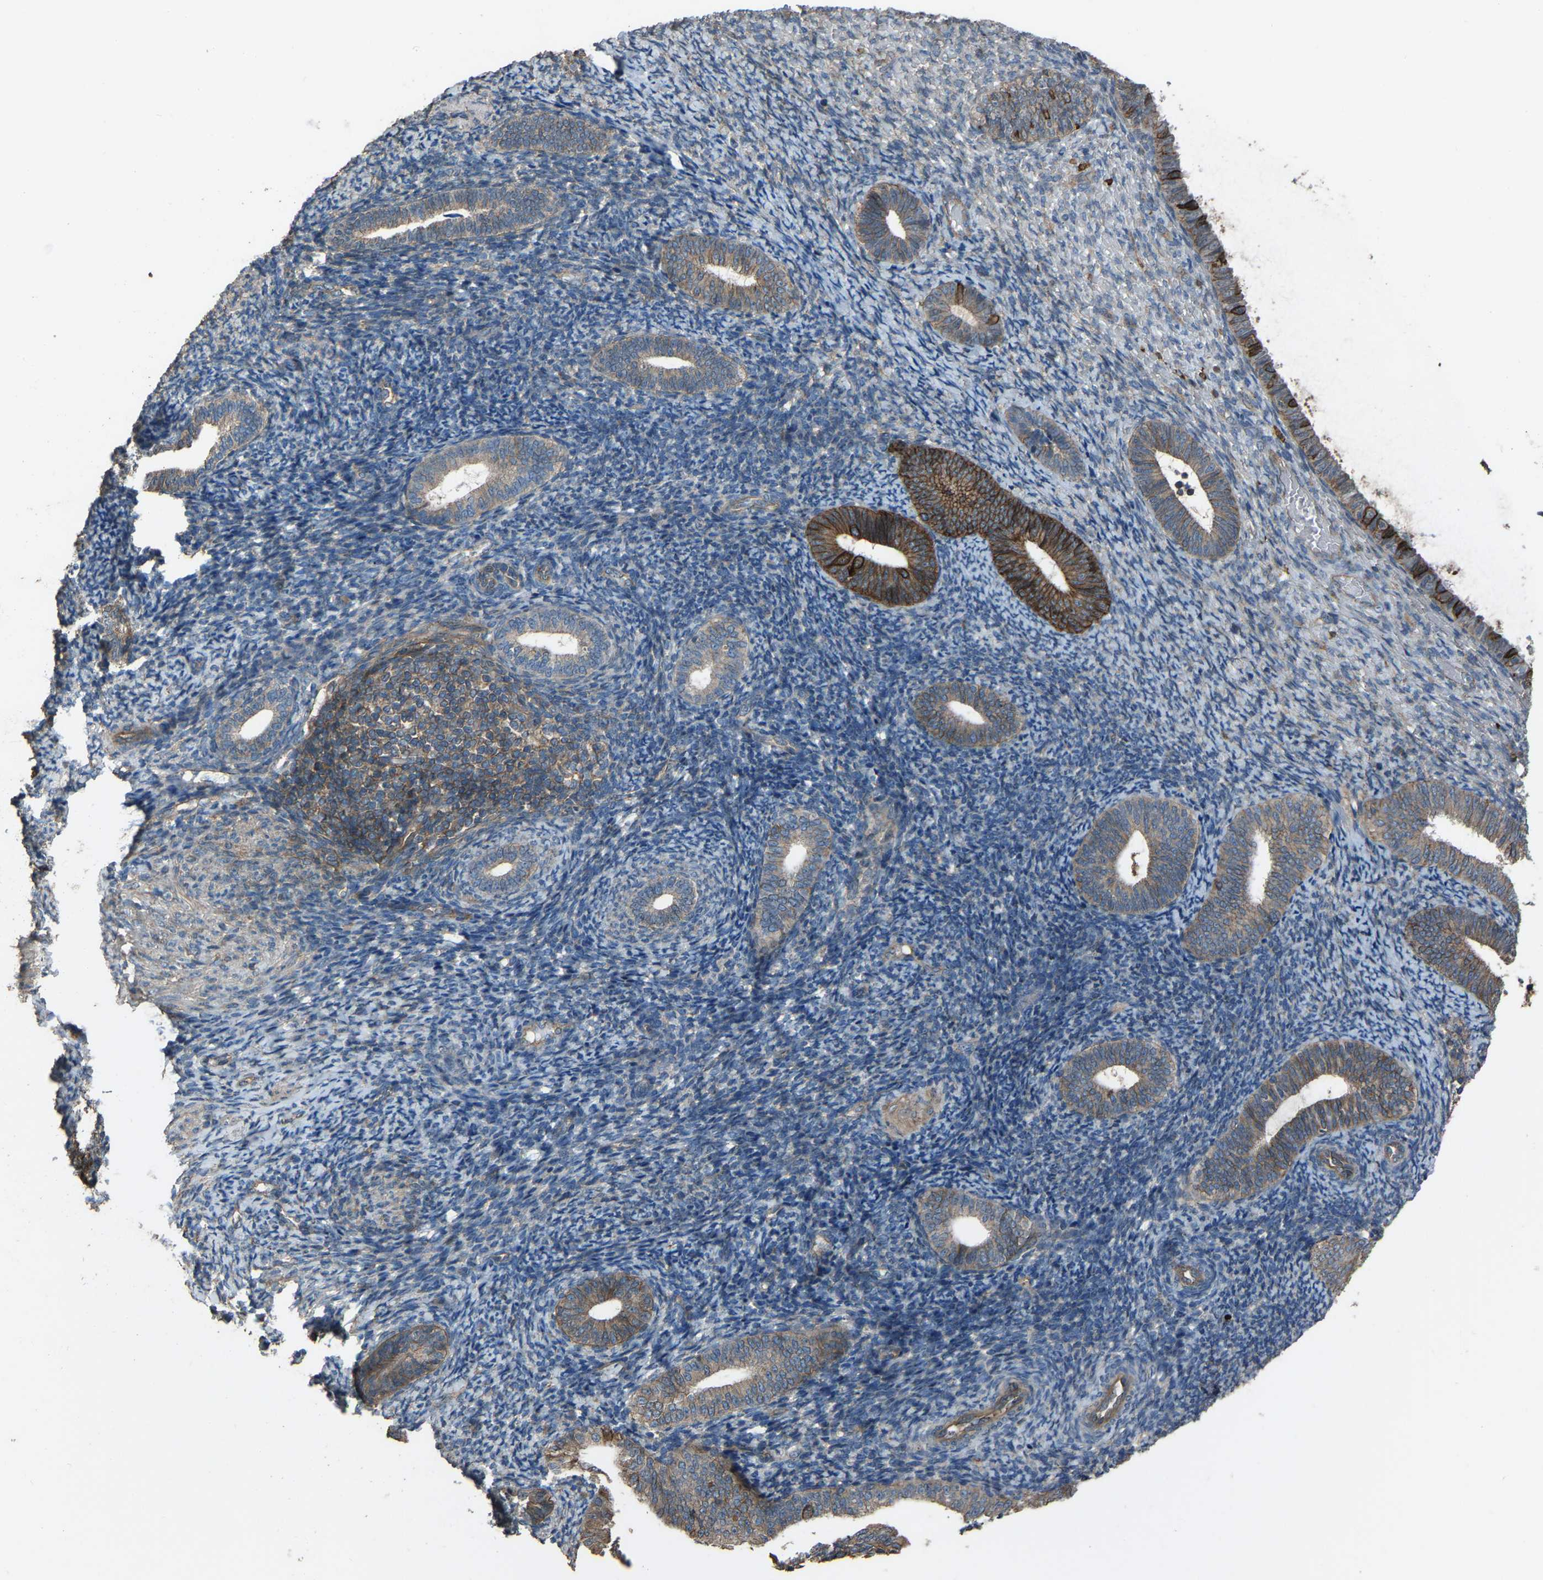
{"staining": {"intensity": "weak", "quantity": "25%-75%", "location": "cytoplasmic/membranous"}, "tissue": "endometrium", "cell_type": "Cells in endometrial stroma", "image_type": "normal", "snomed": [{"axis": "morphology", "description": "Normal tissue, NOS"}, {"axis": "topography", "description": "Endometrium"}], "caption": "Immunohistochemistry (IHC) (DAB (3,3'-diaminobenzidine)) staining of unremarkable human endometrium reveals weak cytoplasmic/membranous protein positivity in approximately 25%-75% of cells in endometrial stroma.", "gene": "SLC4A2", "patient": {"sex": "female", "age": 66}}